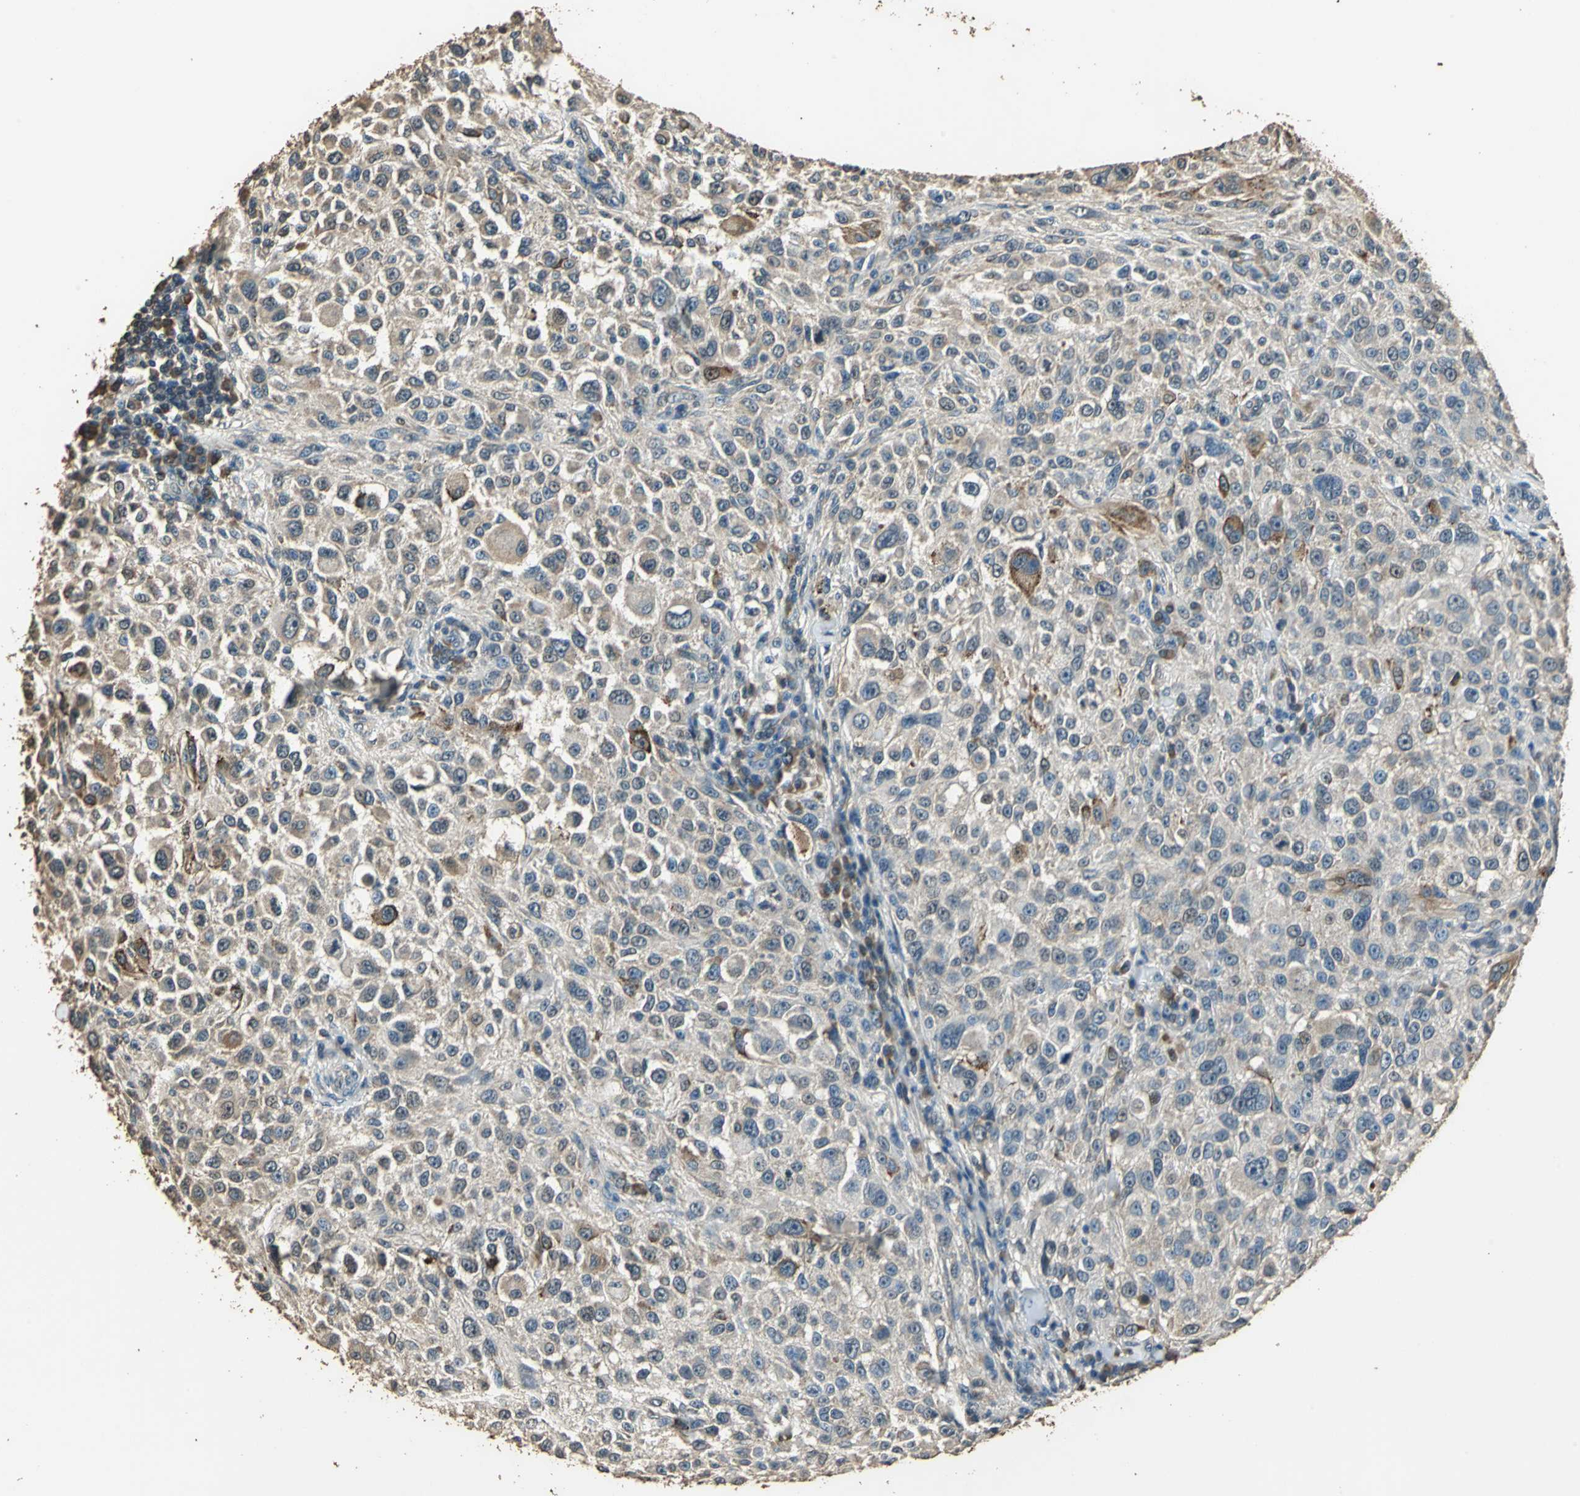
{"staining": {"intensity": "moderate", "quantity": ">75%", "location": "cytoplasmic/membranous"}, "tissue": "melanoma", "cell_type": "Tumor cells", "image_type": "cancer", "snomed": [{"axis": "morphology", "description": "Necrosis, NOS"}, {"axis": "morphology", "description": "Malignant melanoma, NOS"}, {"axis": "topography", "description": "Skin"}], "caption": "Immunohistochemical staining of human melanoma reveals medium levels of moderate cytoplasmic/membranous protein positivity in about >75% of tumor cells. (DAB IHC, brown staining for protein, blue staining for nuclei).", "gene": "TMPRSS4", "patient": {"sex": "female", "age": 87}}